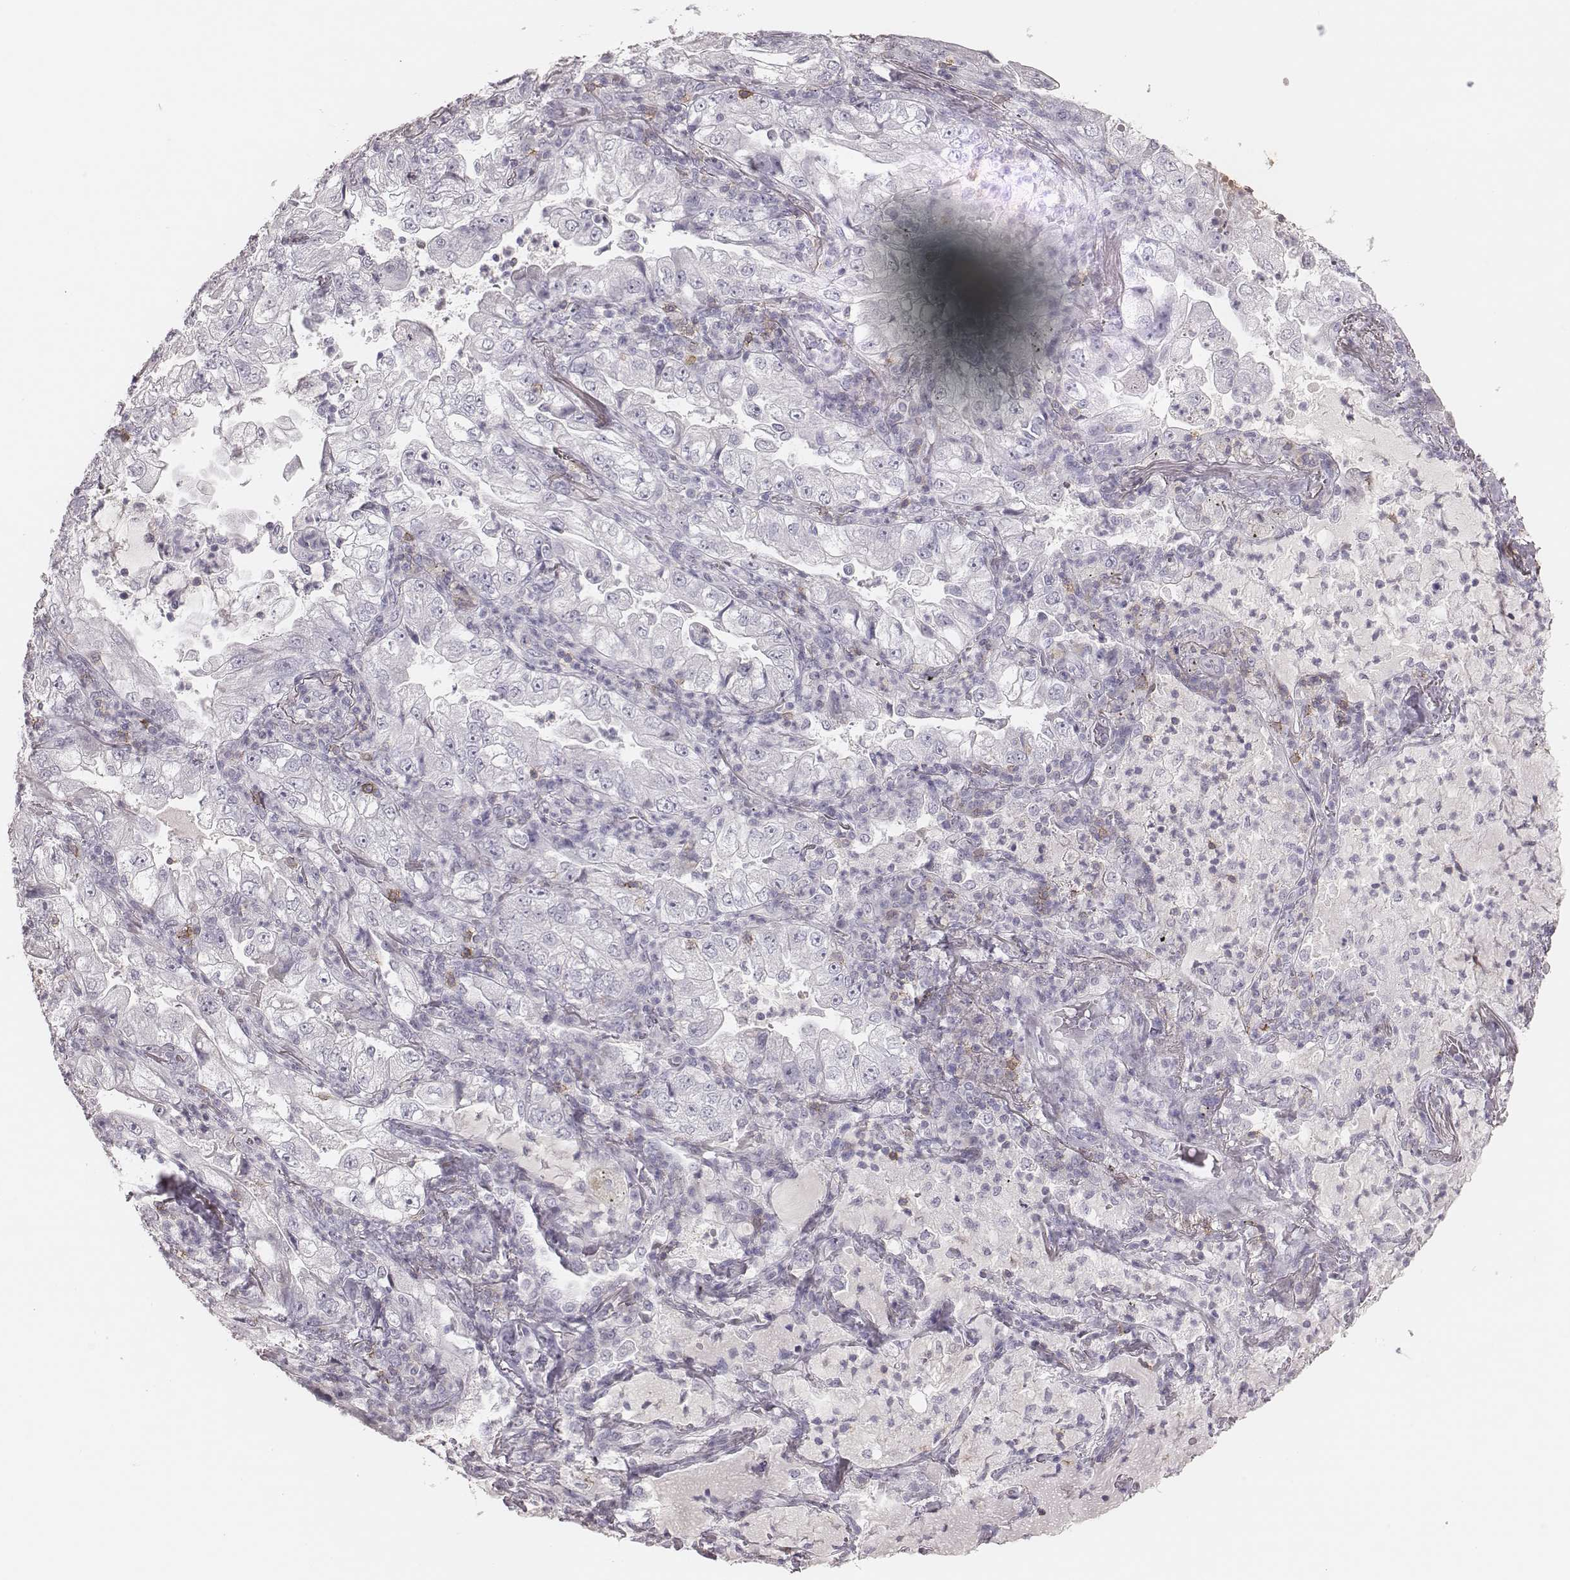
{"staining": {"intensity": "negative", "quantity": "none", "location": "none"}, "tissue": "lung cancer", "cell_type": "Tumor cells", "image_type": "cancer", "snomed": [{"axis": "morphology", "description": "Adenocarcinoma, NOS"}, {"axis": "topography", "description": "Lung"}], "caption": "Image shows no significant protein positivity in tumor cells of adenocarcinoma (lung).", "gene": "PDCD1", "patient": {"sex": "female", "age": 73}}